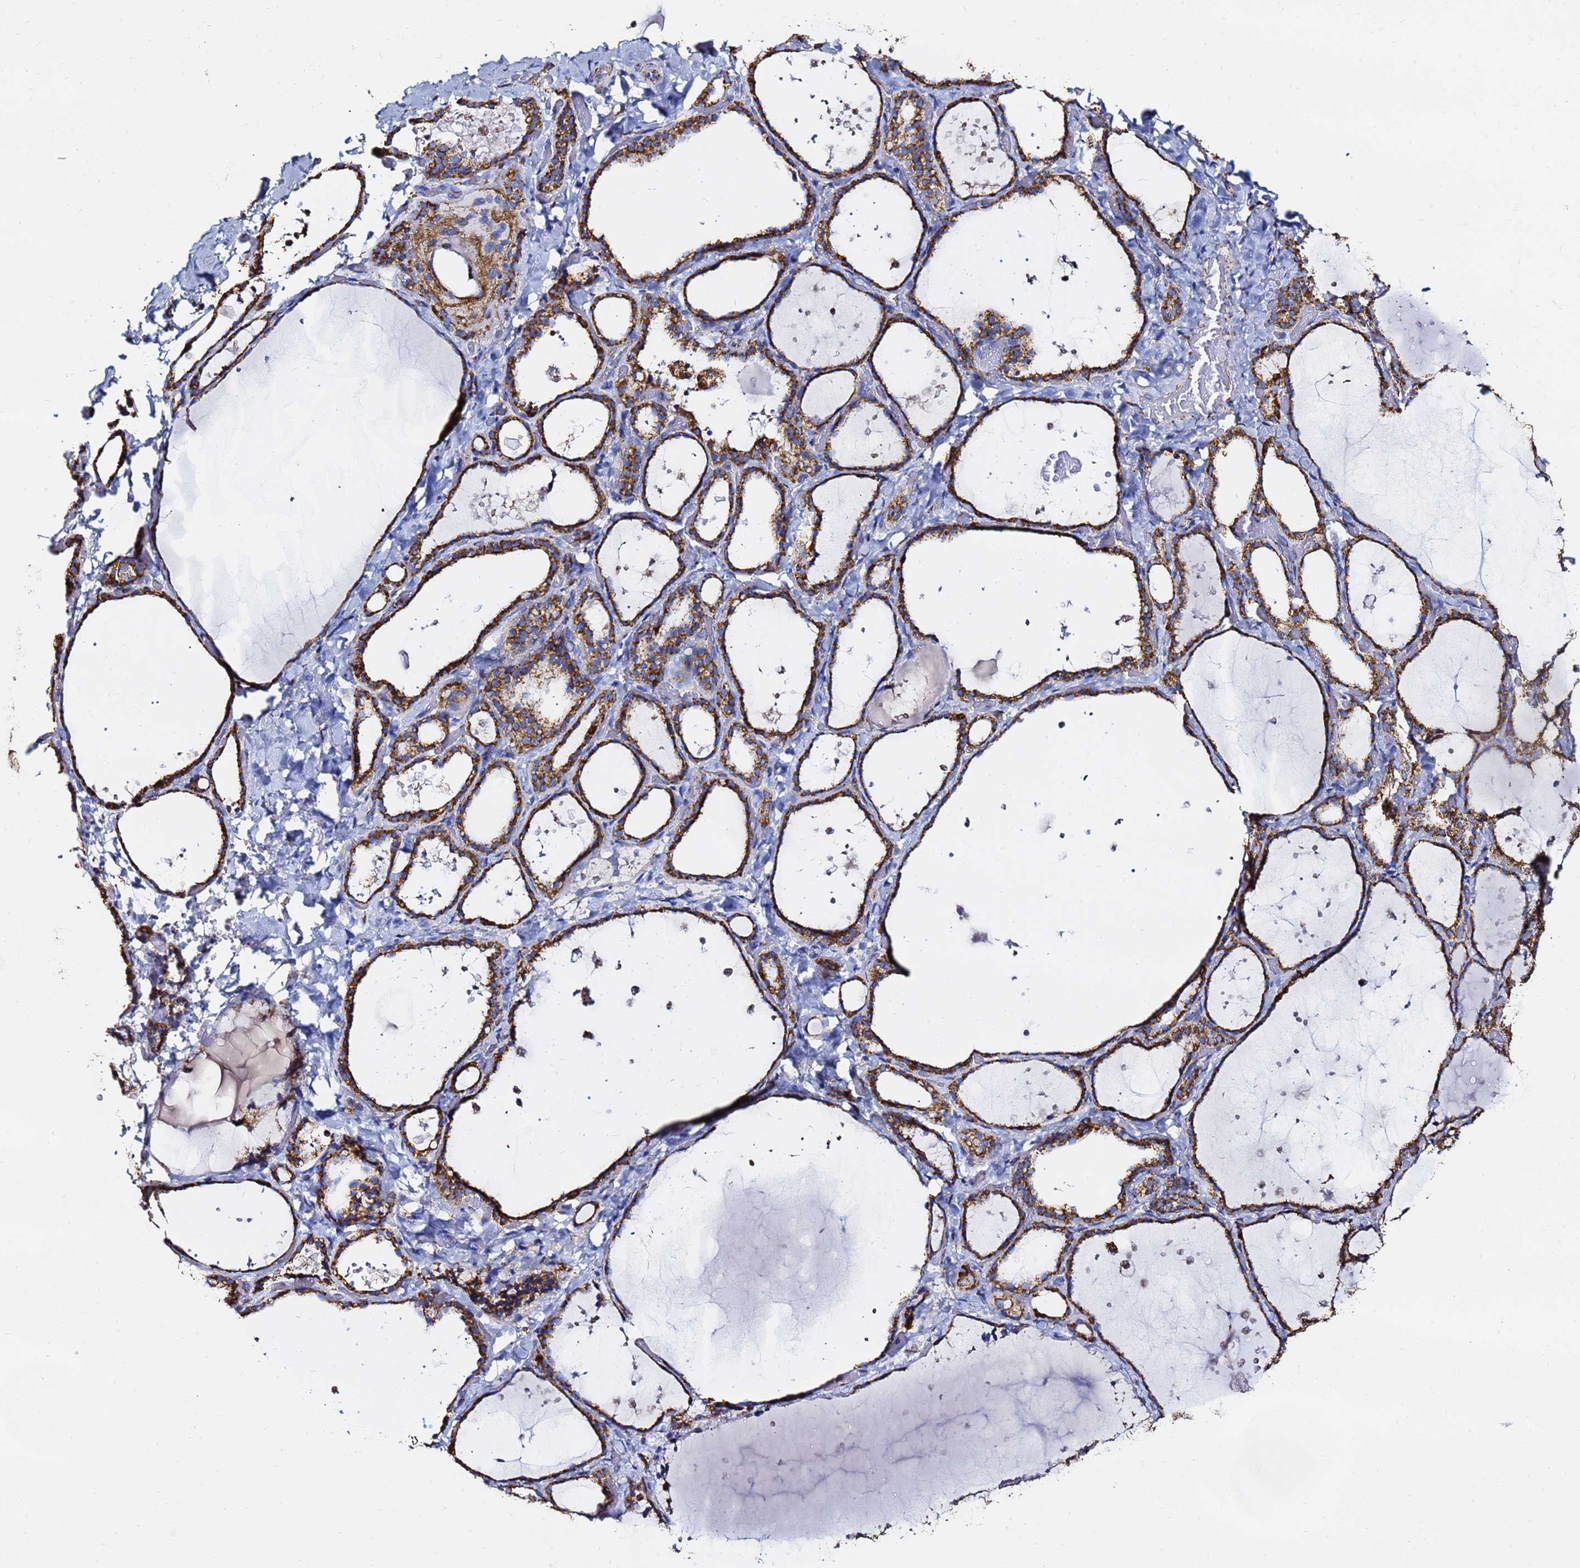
{"staining": {"intensity": "strong", "quantity": ">75%", "location": "cytoplasmic/membranous"}, "tissue": "thyroid gland", "cell_type": "Glandular cells", "image_type": "normal", "snomed": [{"axis": "morphology", "description": "Normal tissue, NOS"}, {"axis": "topography", "description": "Thyroid gland"}], "caption": "Immunohistochemistry (IHC) micrograph of unremarkable human thyroid gland stained for a protein (brown), which displays high levels of strong cytoplasmic/membranous positivity in approximately >75% of glandular cells.", "gene": "PHB2", "patient": {"sex": "female", "age": 44}}